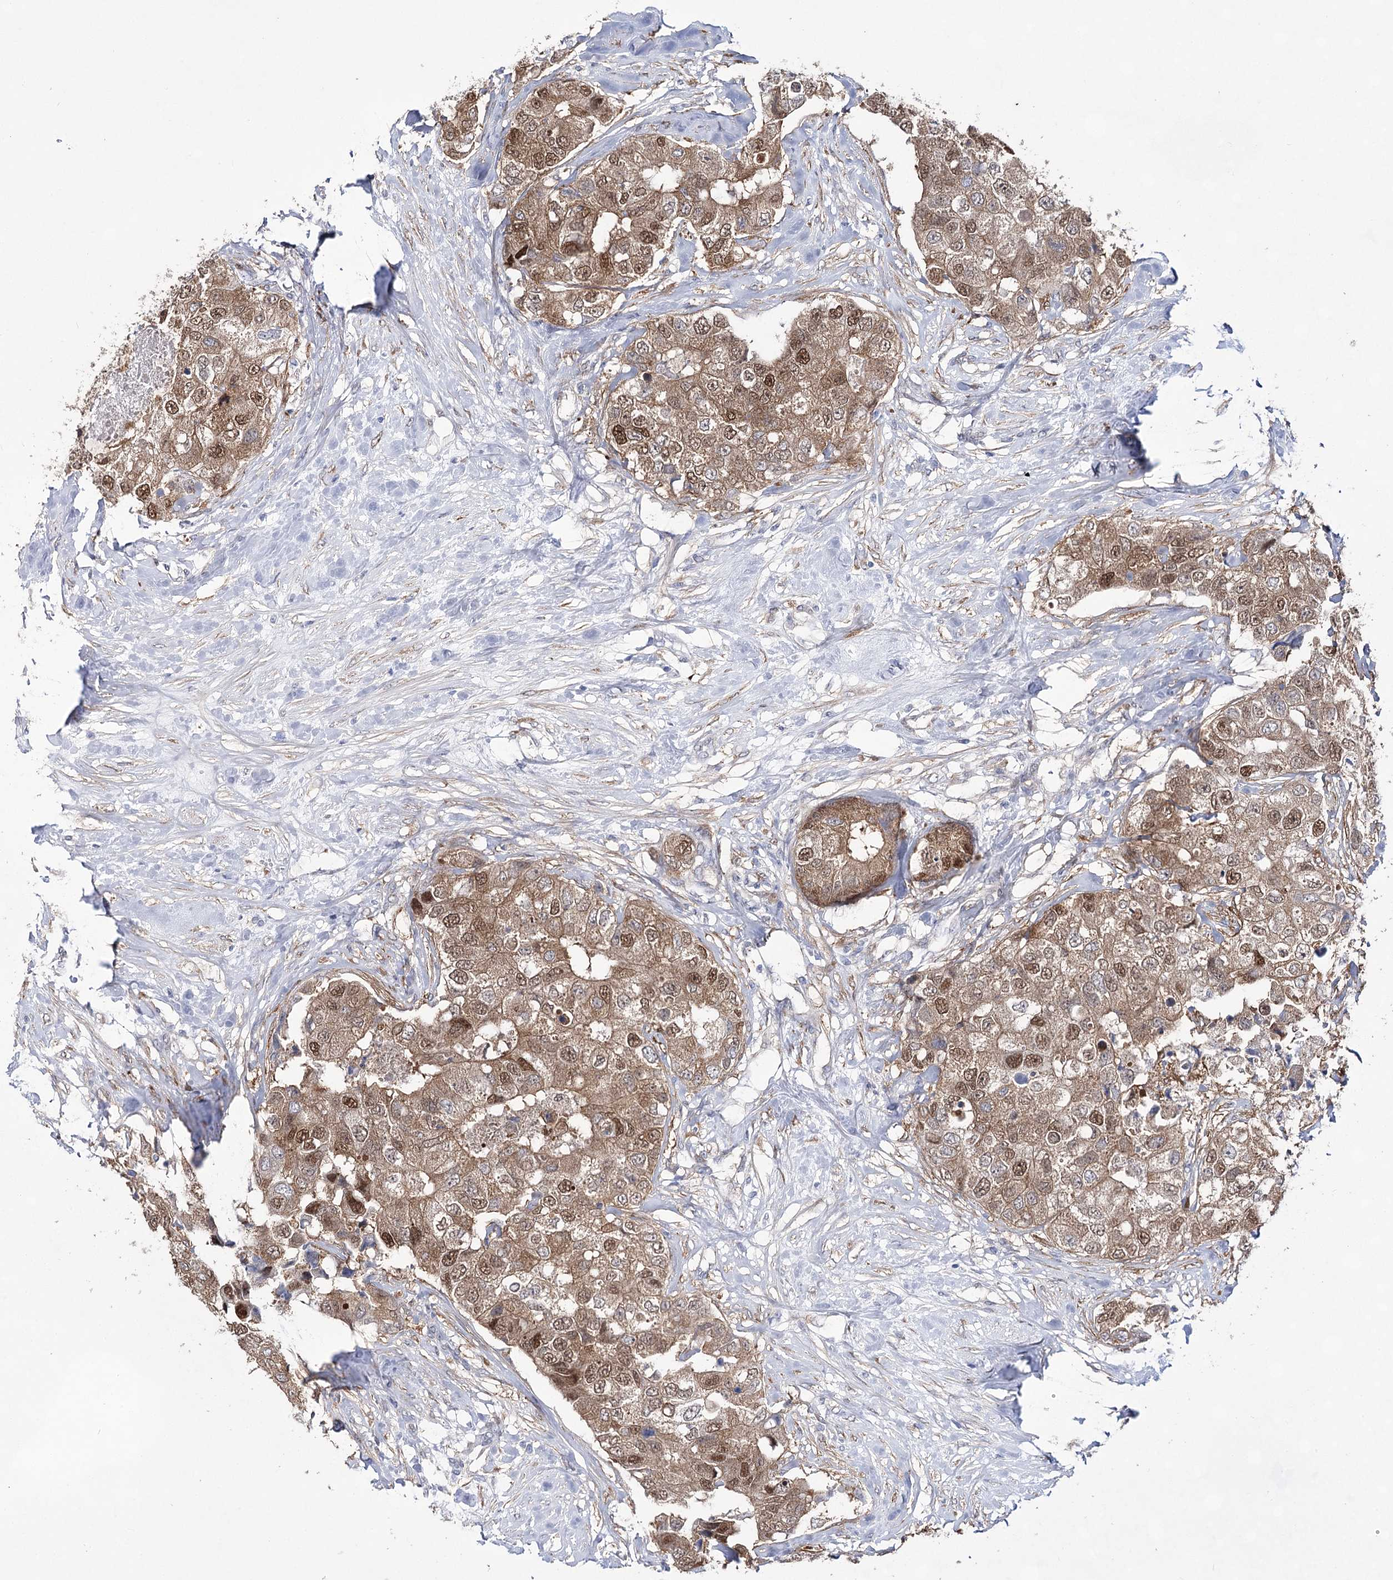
{"staining": {"intensity": "moderate", "quantity": ">75%", "location": "cytoplasmic/membranous,nuclear"}, "tissue": "breast cancer", "cell_type": "Tumor cells", "image_type": "cancer", "snomed": [{"axis": "morphology", "description": "Duct carcinoma"}, {"axis": "topography", "description": "Breast"}], "caption": "About >75% of tumor cells in human intraductal carcinoma (breast) show moderate cytoplasmic/membranous and nuclear protein expression as visualized by brown immunohistochemical staining.", "gene": "UGDH", "patient": {"sex": "female", "age": 62}}